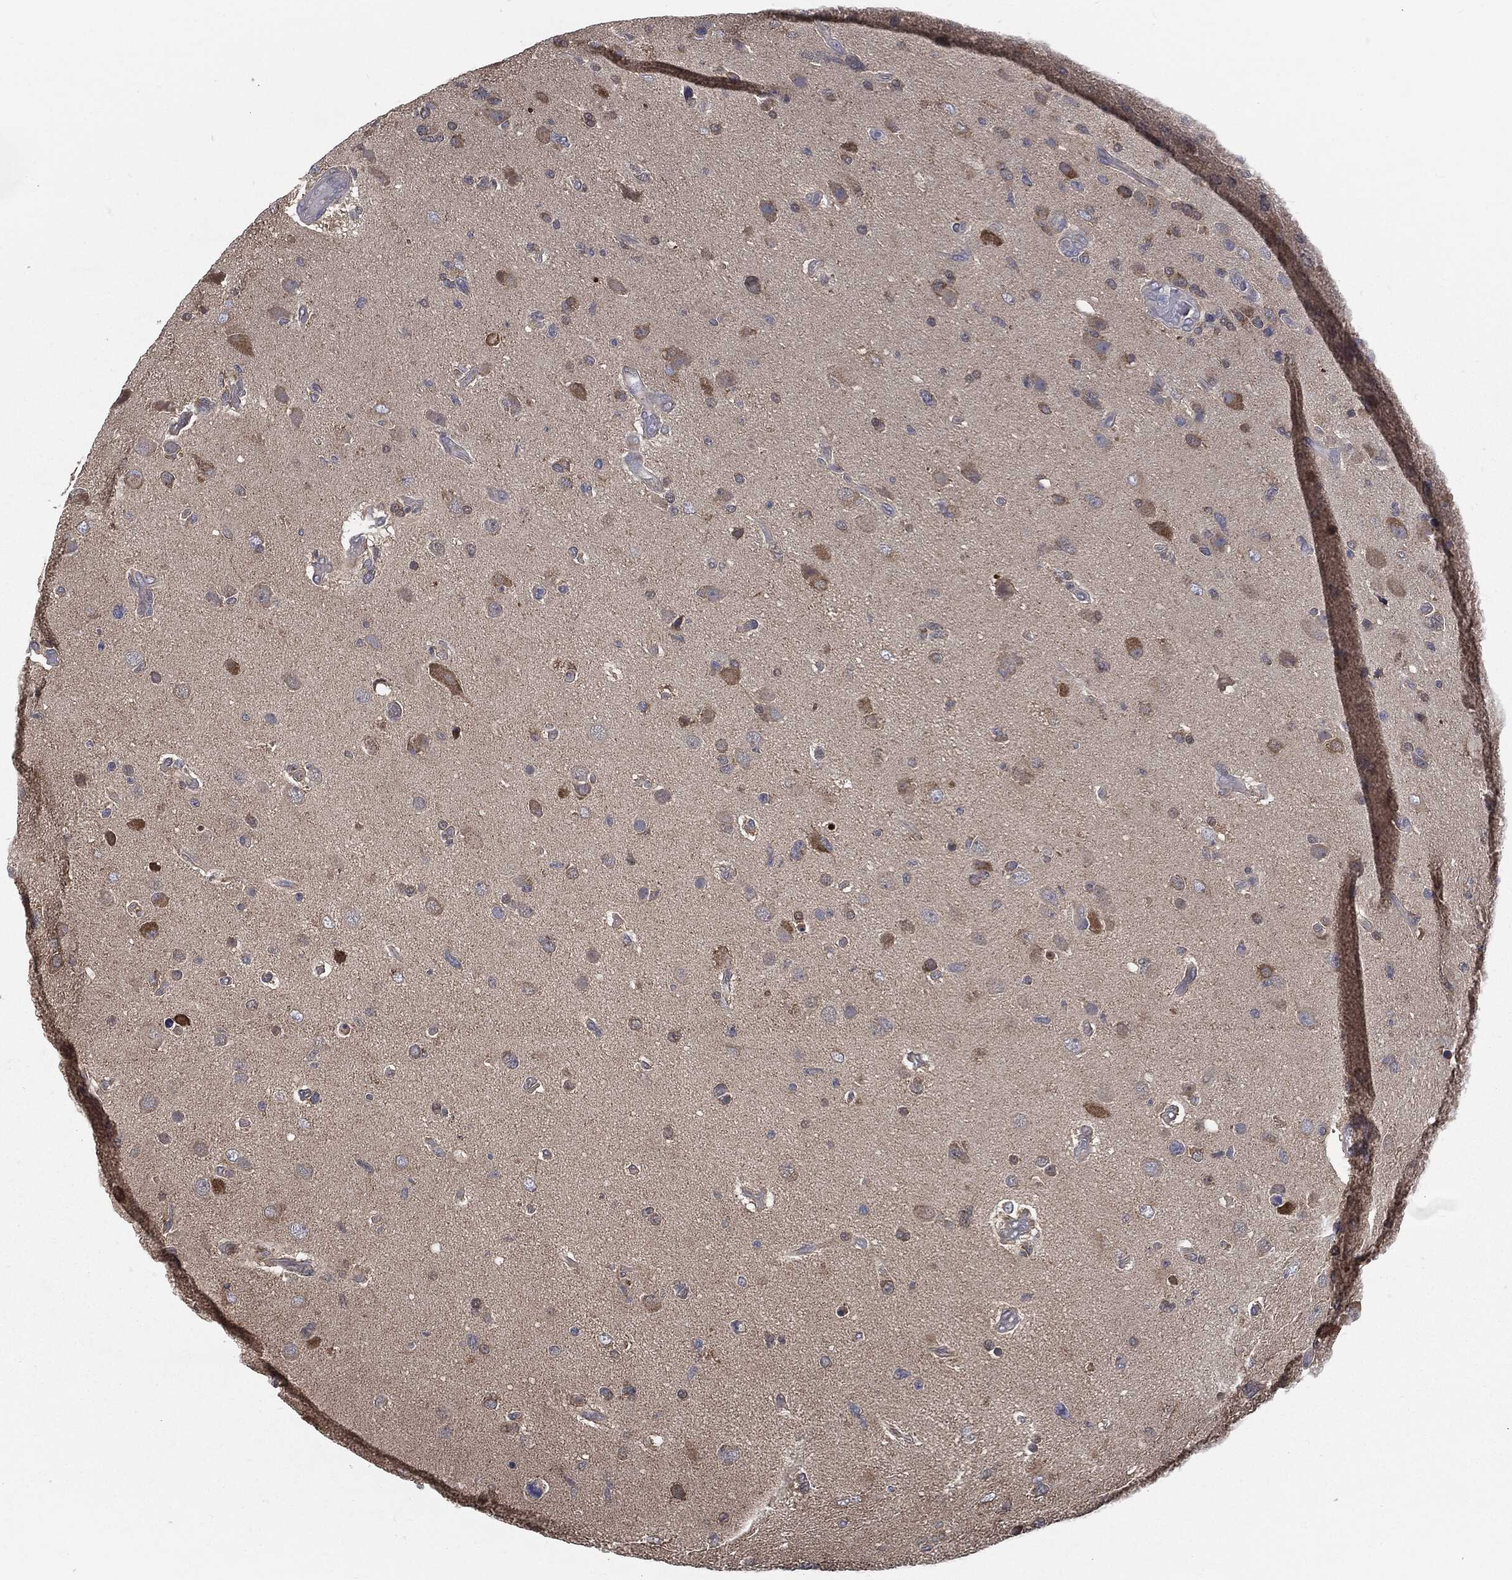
{"staining": {"intensity": "negative", "quantity": "none", "location": "none"}, "tissue": "glioma", "cell_type": "Tumor cells", "image_type": "cancer", "snomed": [{"axis": "morphology", "description": "Glioma, malignant, High grade"}, {"axis": "topography", "description": "Cerebral cortex"}], "caption": "This histopathology image is of high-grade glioma (malignant) stained with IHC to label a protein in brown with the nuclei are counter-stained blue. There is no positivity in tumor cells.", "gene": "PRDX4", "patient": {"sex": "male", "age": 70}}